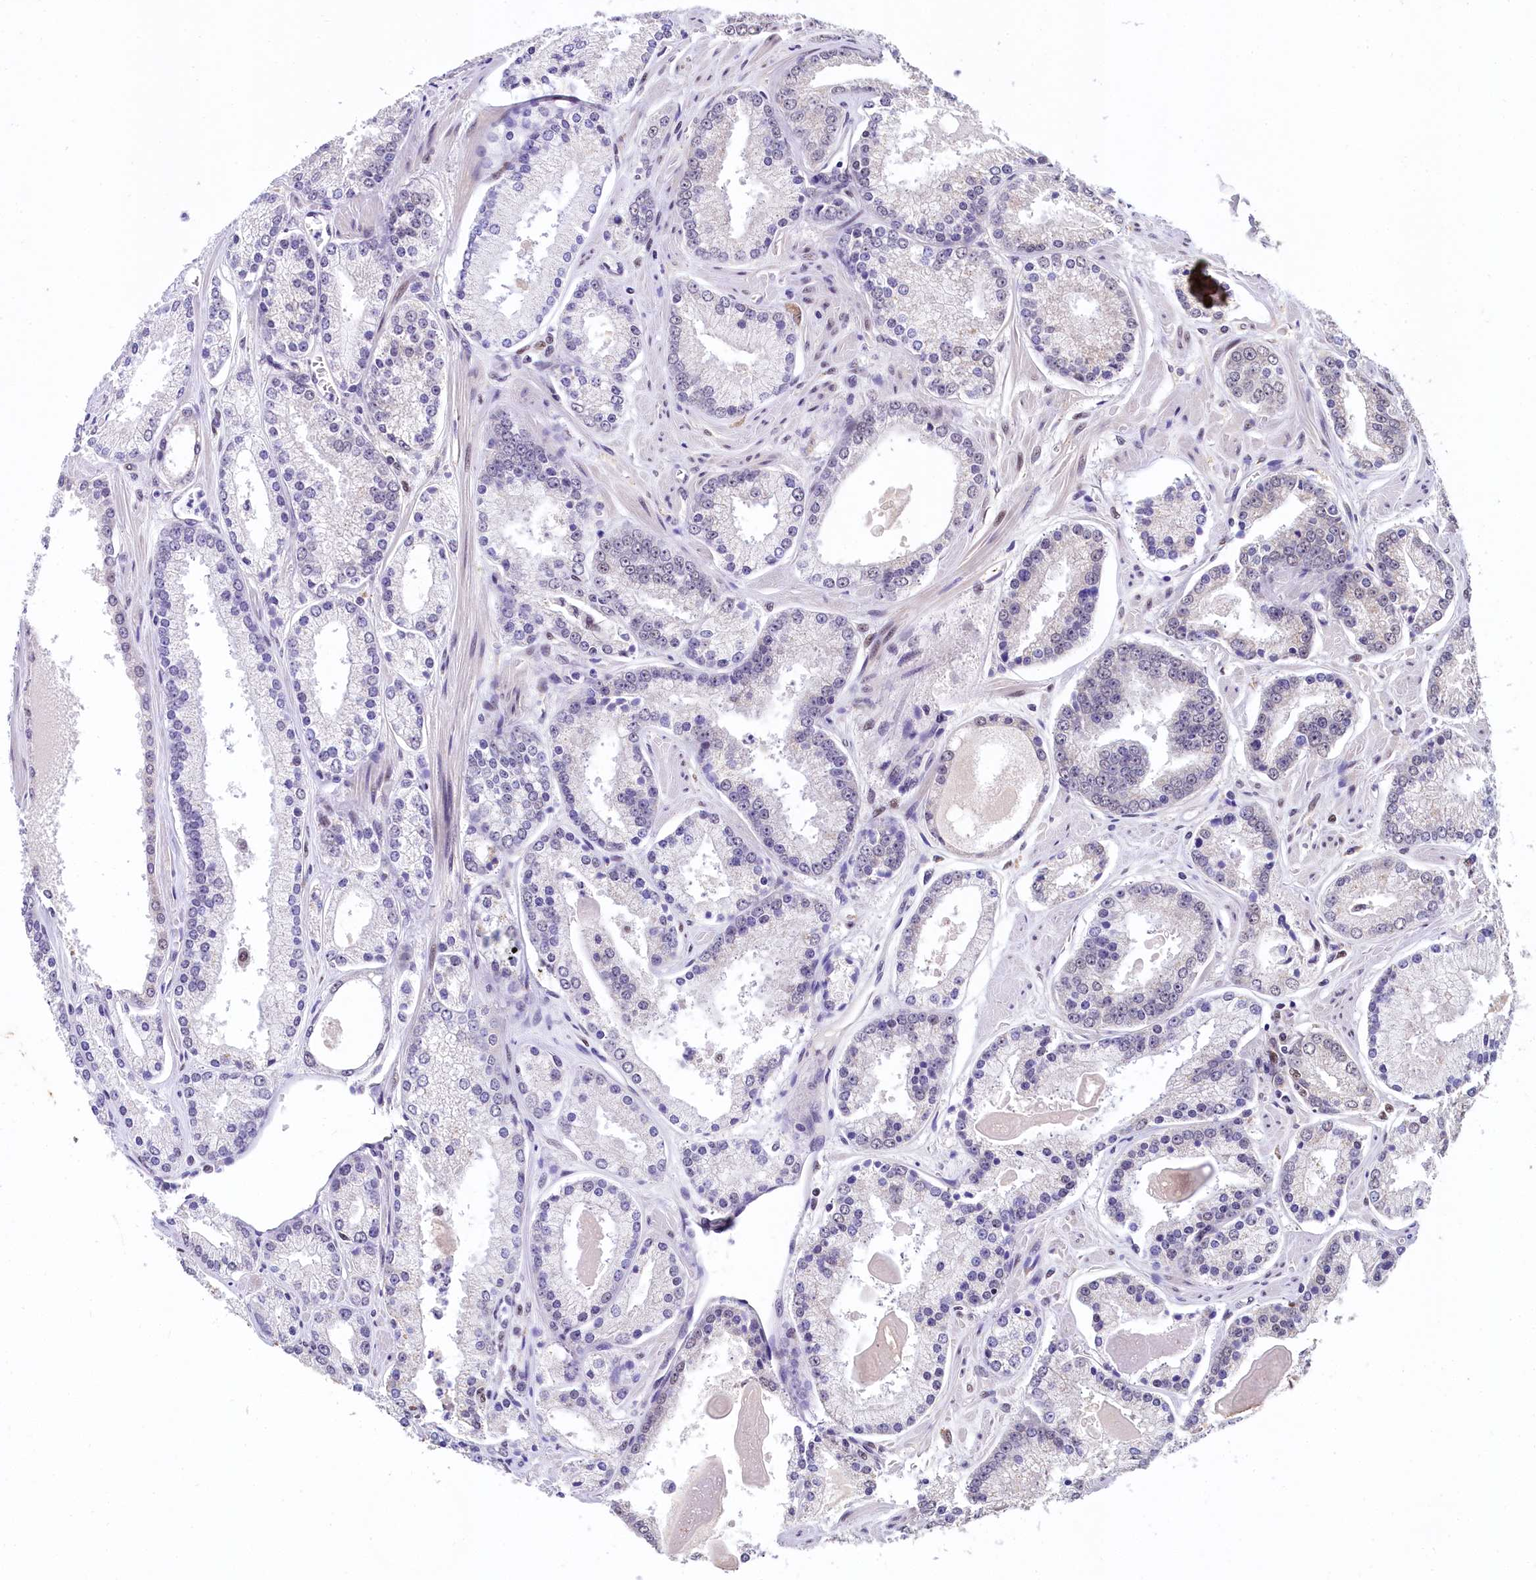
{"staining": {"intensity": "negative", "quantity": "none", "location": "none"}, "tissue": "prostate cancer", "cell_type": "Tumor cells", "image_type": "cancer", "snomed": [{"axis": "morphology", "description": "Adenocarcinoma, Low grade"}, {"axis": "topography", "description": "Prostate"}], "caption": "IHC histopathology image of human prostate cancer stained for a protein (brown), which exhibits no staining in tumor cells.", "gene": "HECTD4", "patient": {"sex": "male", "age": 54}}